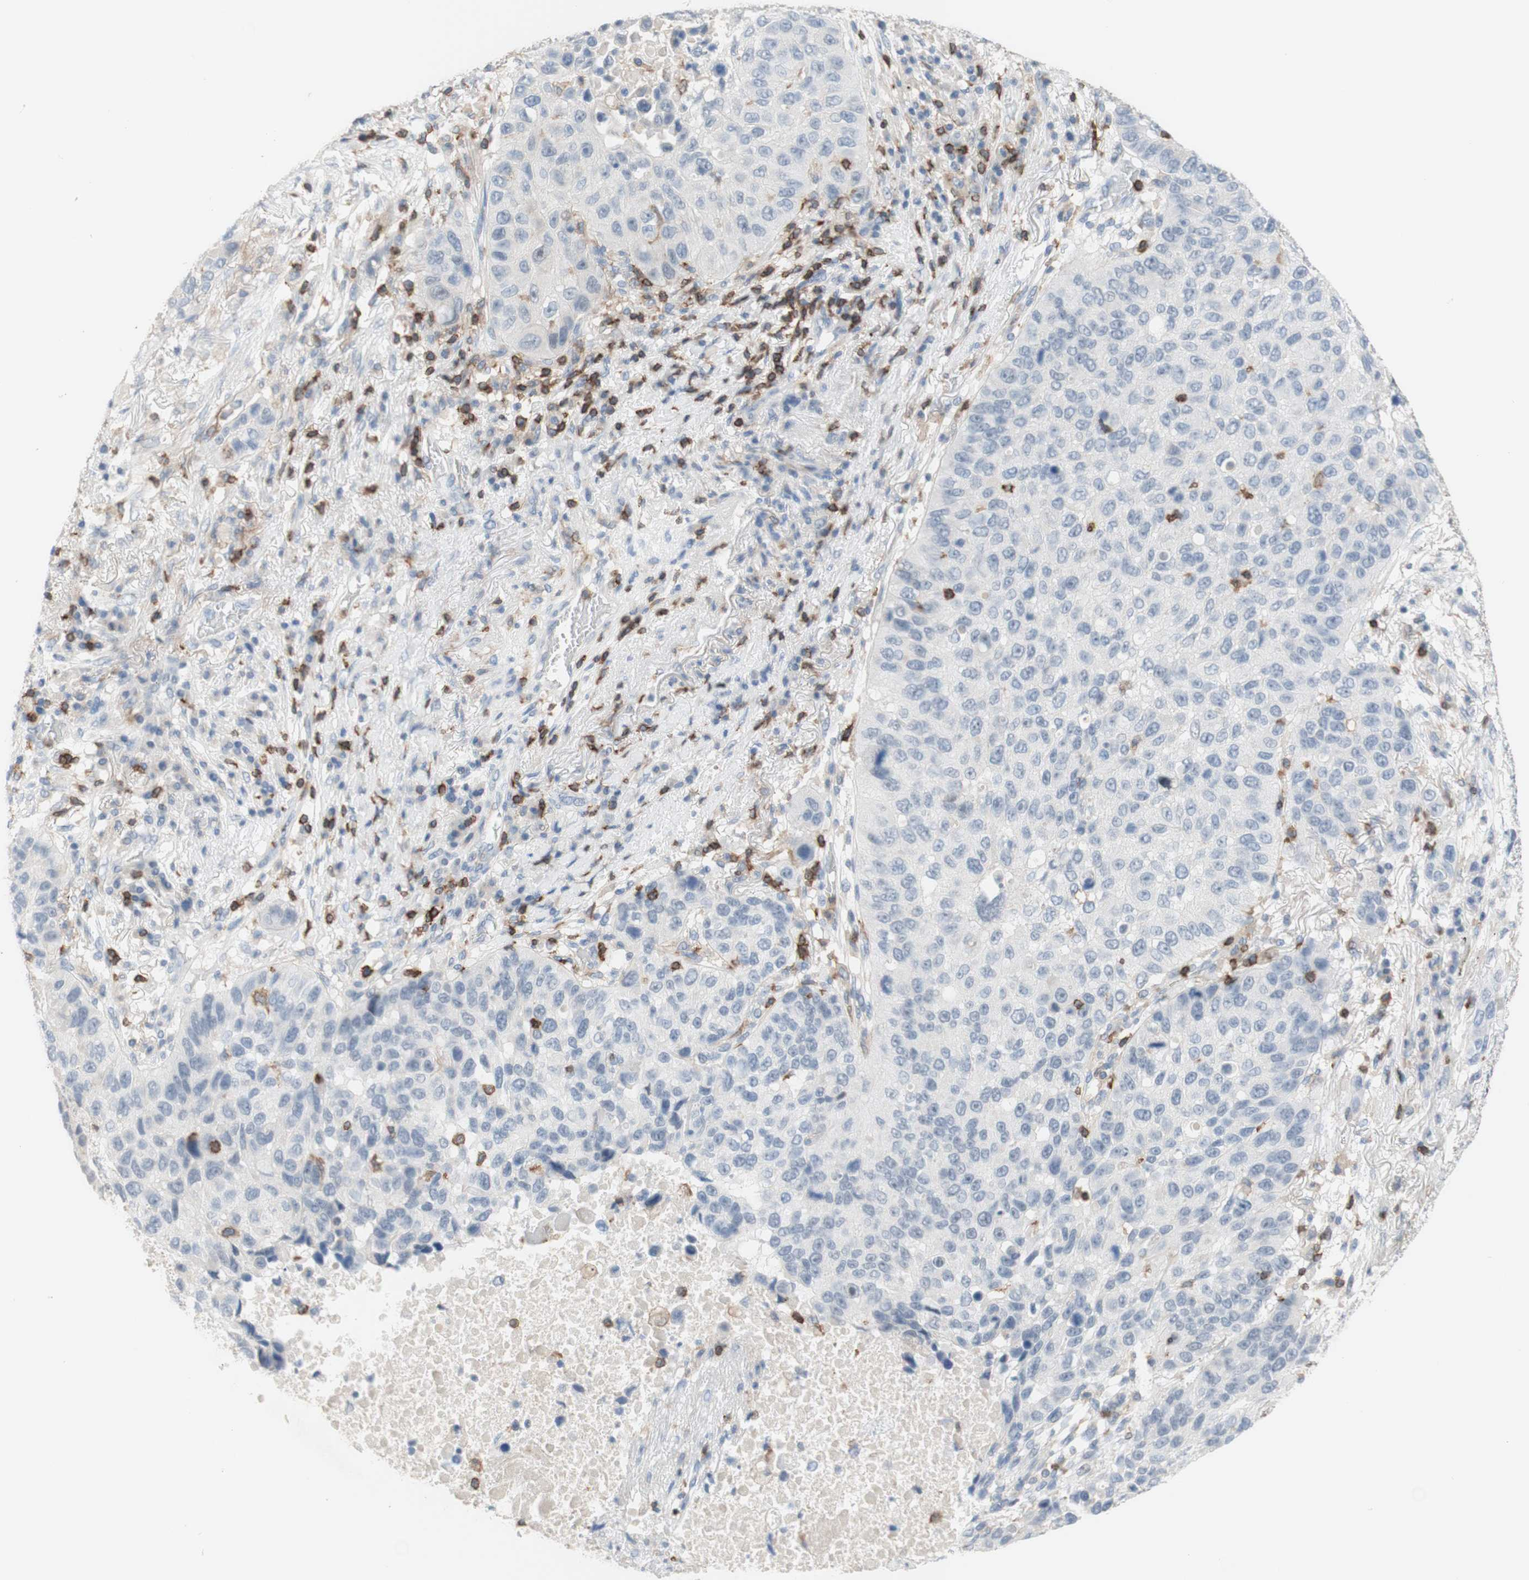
{"staining": {"intensity": "negative", "quantity": "none", "location": "none"}, "tissue": "lung cancer", "cell_type": "Tumor cells", "image_type": "cancer", "snomed": [{"axis": "morphology", "description": "Squamous cell carcinoma, NOS"}, {"axis": "topography", "description": "Lung"}], "caption": "Tumor cells show no significant staining in lung squamous cell carcinoma.", "gene": "SPINK6", "patient": {"sex": "male", "age": 57}}